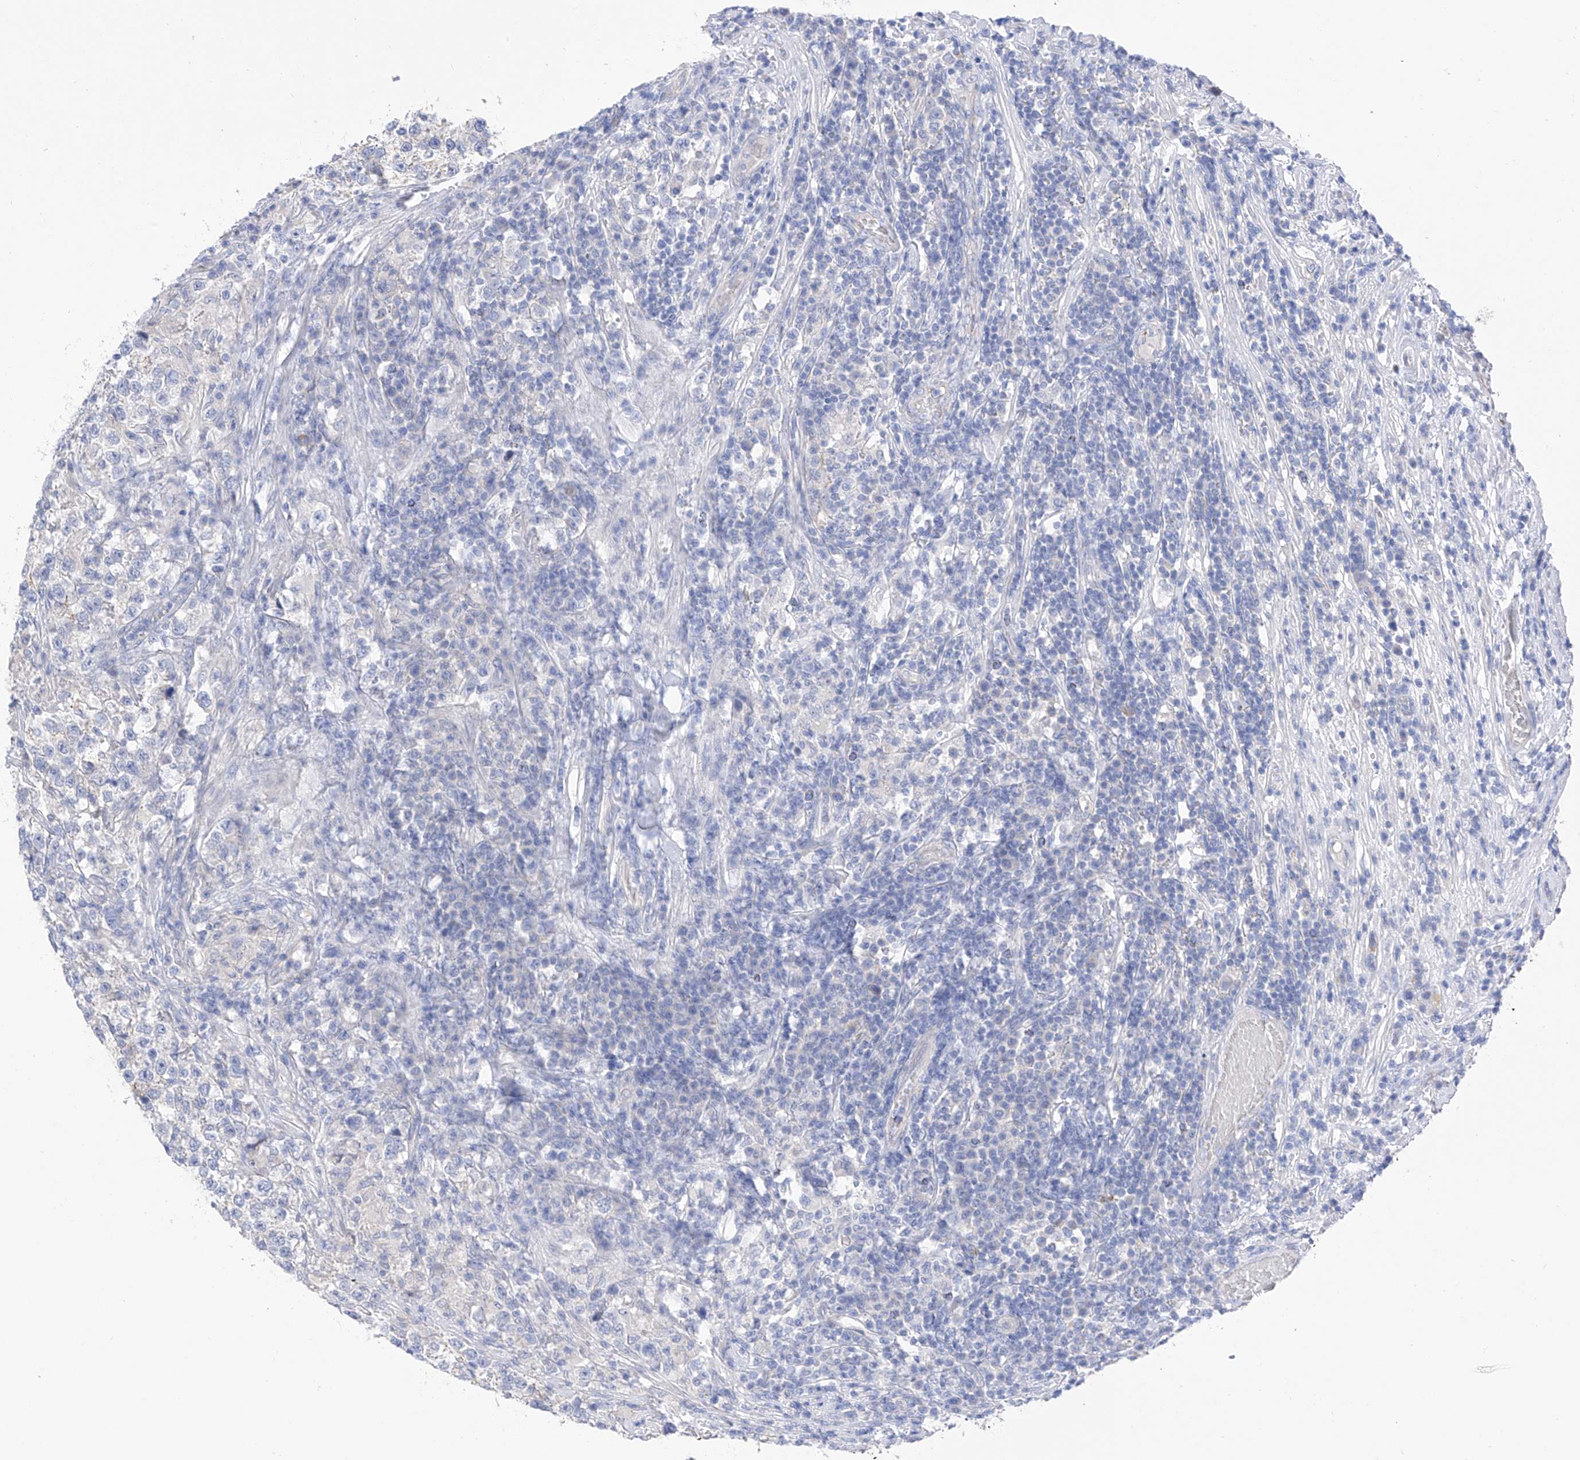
{"staining": {"intensity": "negative", "quantity": "none", "location": "none"}, "tissue": "testis cancer", "cell_type": "Tumor cells", "image_type": "cancer", "snomed": [{"axis": "morphology", "description": "Normal tissue, NOS"}, {"axis": "morphology", "description": "Seminoma, NOS"}, {"axis": "topography", "description": "Testis"}], "caption": "High magnification brightfield microscopy of testis cancer stained with DAB (brown) and counterstained with hematoxylin (blue): tumor cells show no significant expression.", "gene": "ITGA9", "patient": {"sex": "male", "age": 43}}